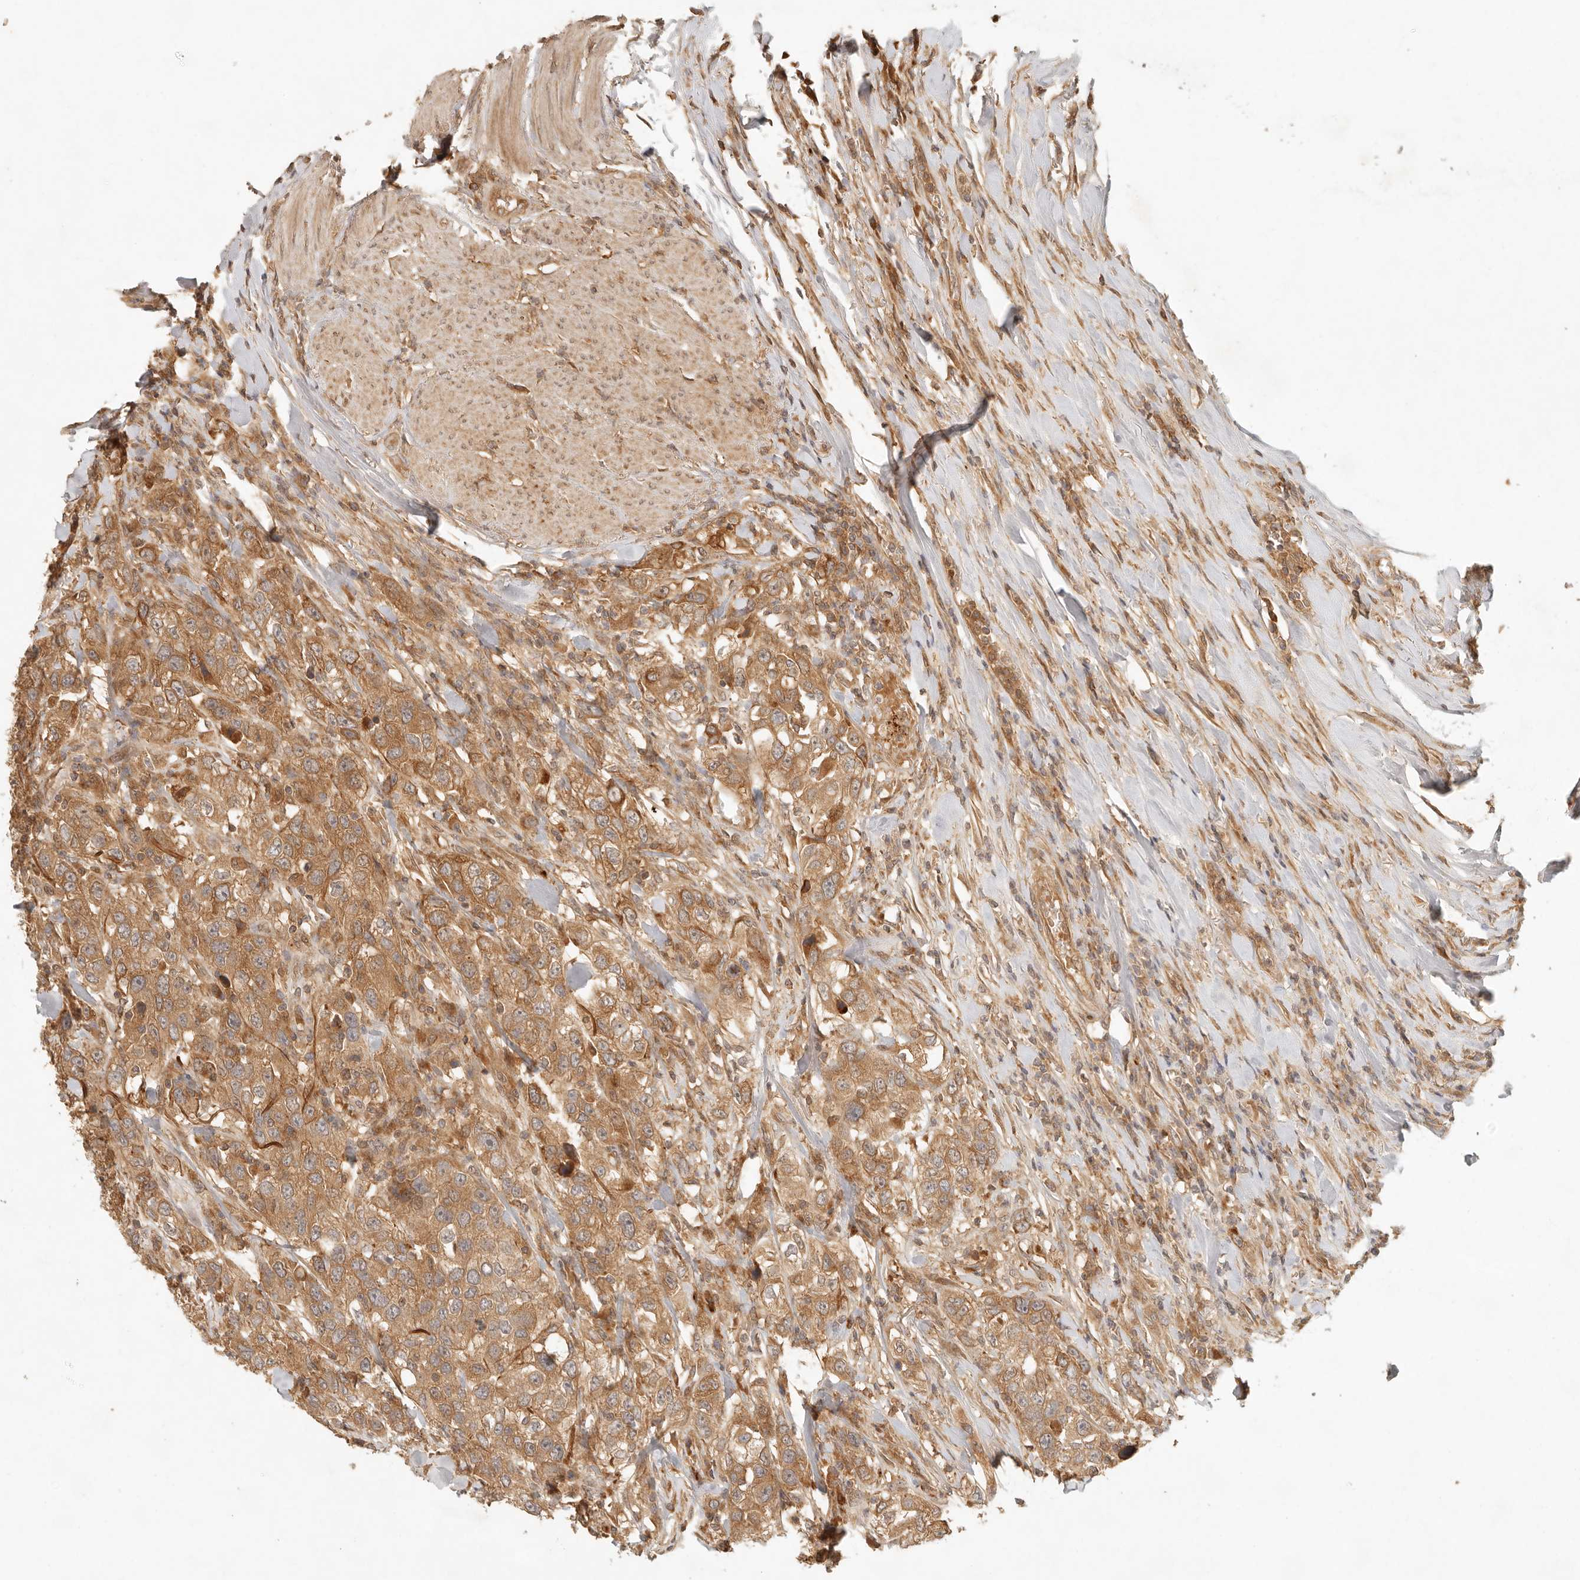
{"staining": {"intensity": "moderate", "quantity": ">75%", "location": "cytoplasmic/membranous"}, "tissue": "urothelial cancer", "cell_type": "Tumor cells", "image_type": "cancer", "snomed": [{"axis": "morphology", "description": "Urothelial carcinoma, High grade"}, {"axis": "topography", "description": "Urinary bladder"}], "caption": "Immunohistochemical staining of human urothelial carcinoma (high-grade) shows medium levels of moderate cytoplasmic/membranous protein staining in about >75% of tumor cells.", "gene": "ANKRD61", "patient": {"sex": "female", "age": 80}}